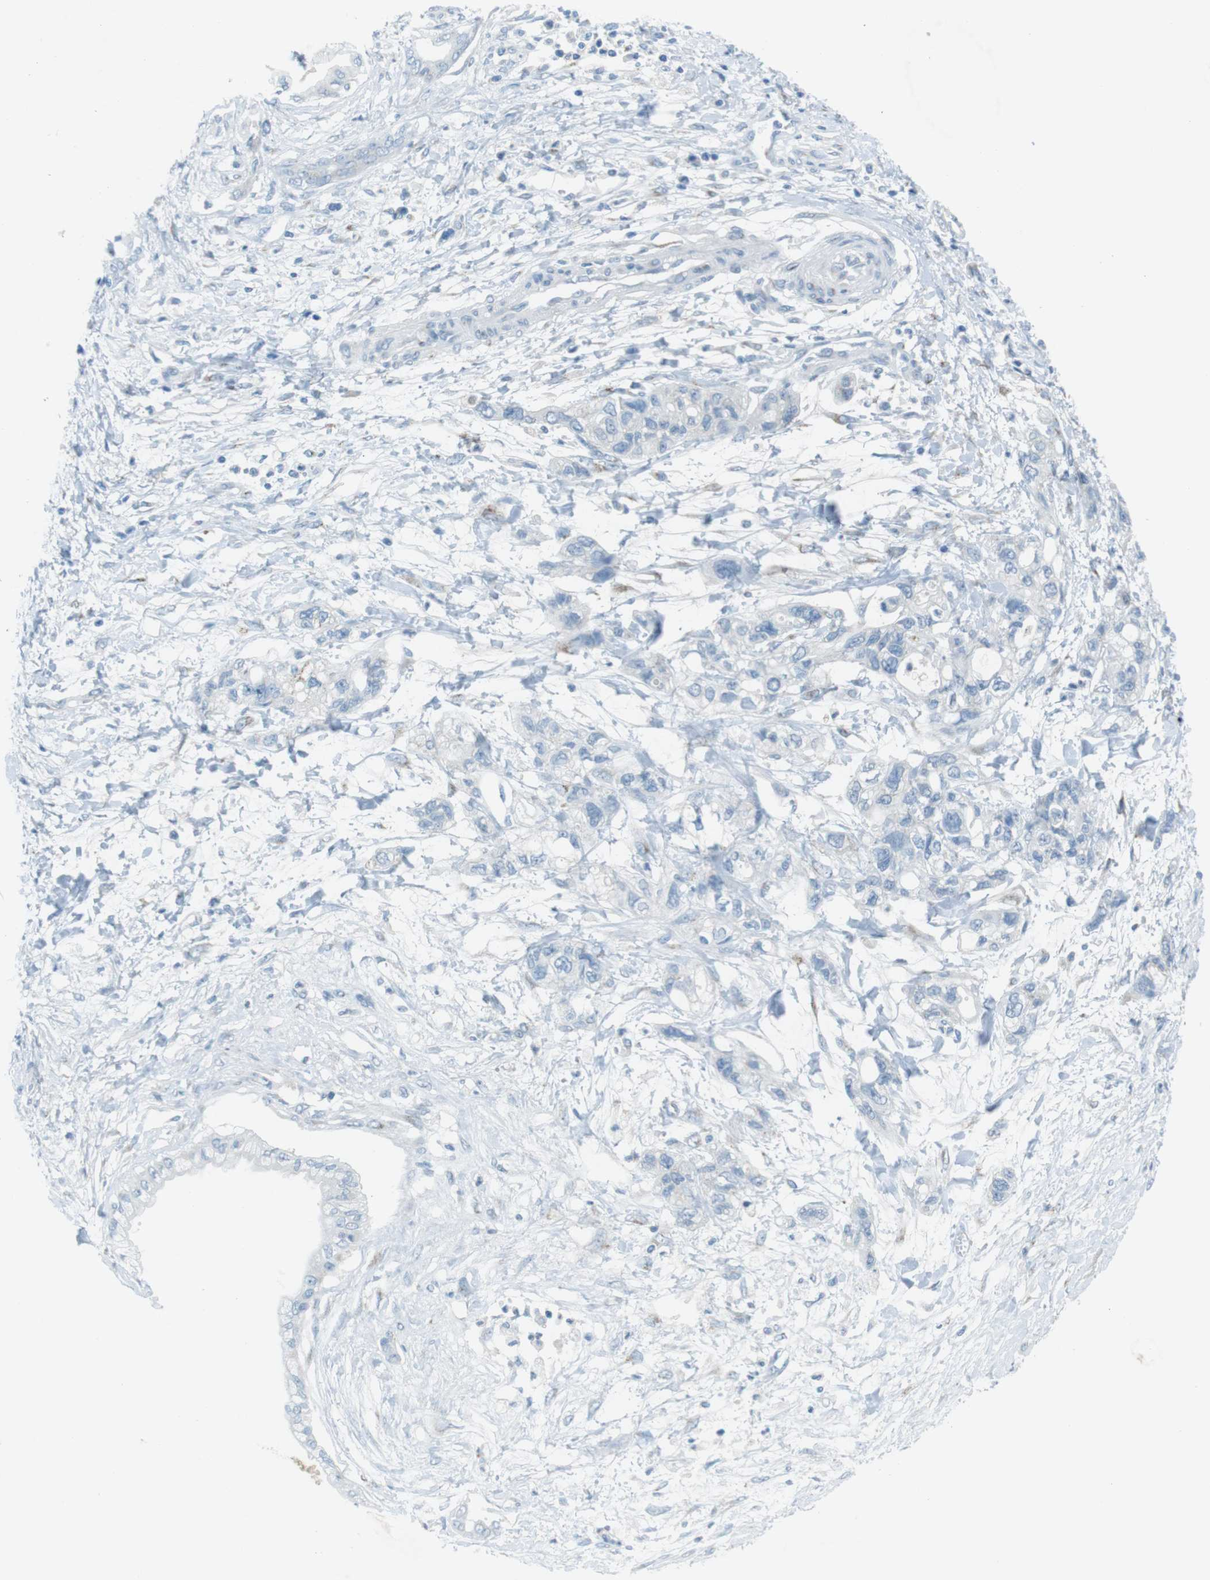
{"staining": {"intensity": "negative", "quantity": "none", "location": "none"}, "tissue": "pancreatic cancer", "cell_type": "Tumor cells", "image_type": "cancer", "snomed": [{"axis": "morphology", "description": "Adenocarcinoma, NOS"}, {"axis": "topography", "description": "Pancreas"}], "caption": "Immunohistochemical staining of pancreatic cancer exhibits no significant staining in tumor cells.", "gene": "TXNDC15", "patient": {"sex": "male", "age": 56}}